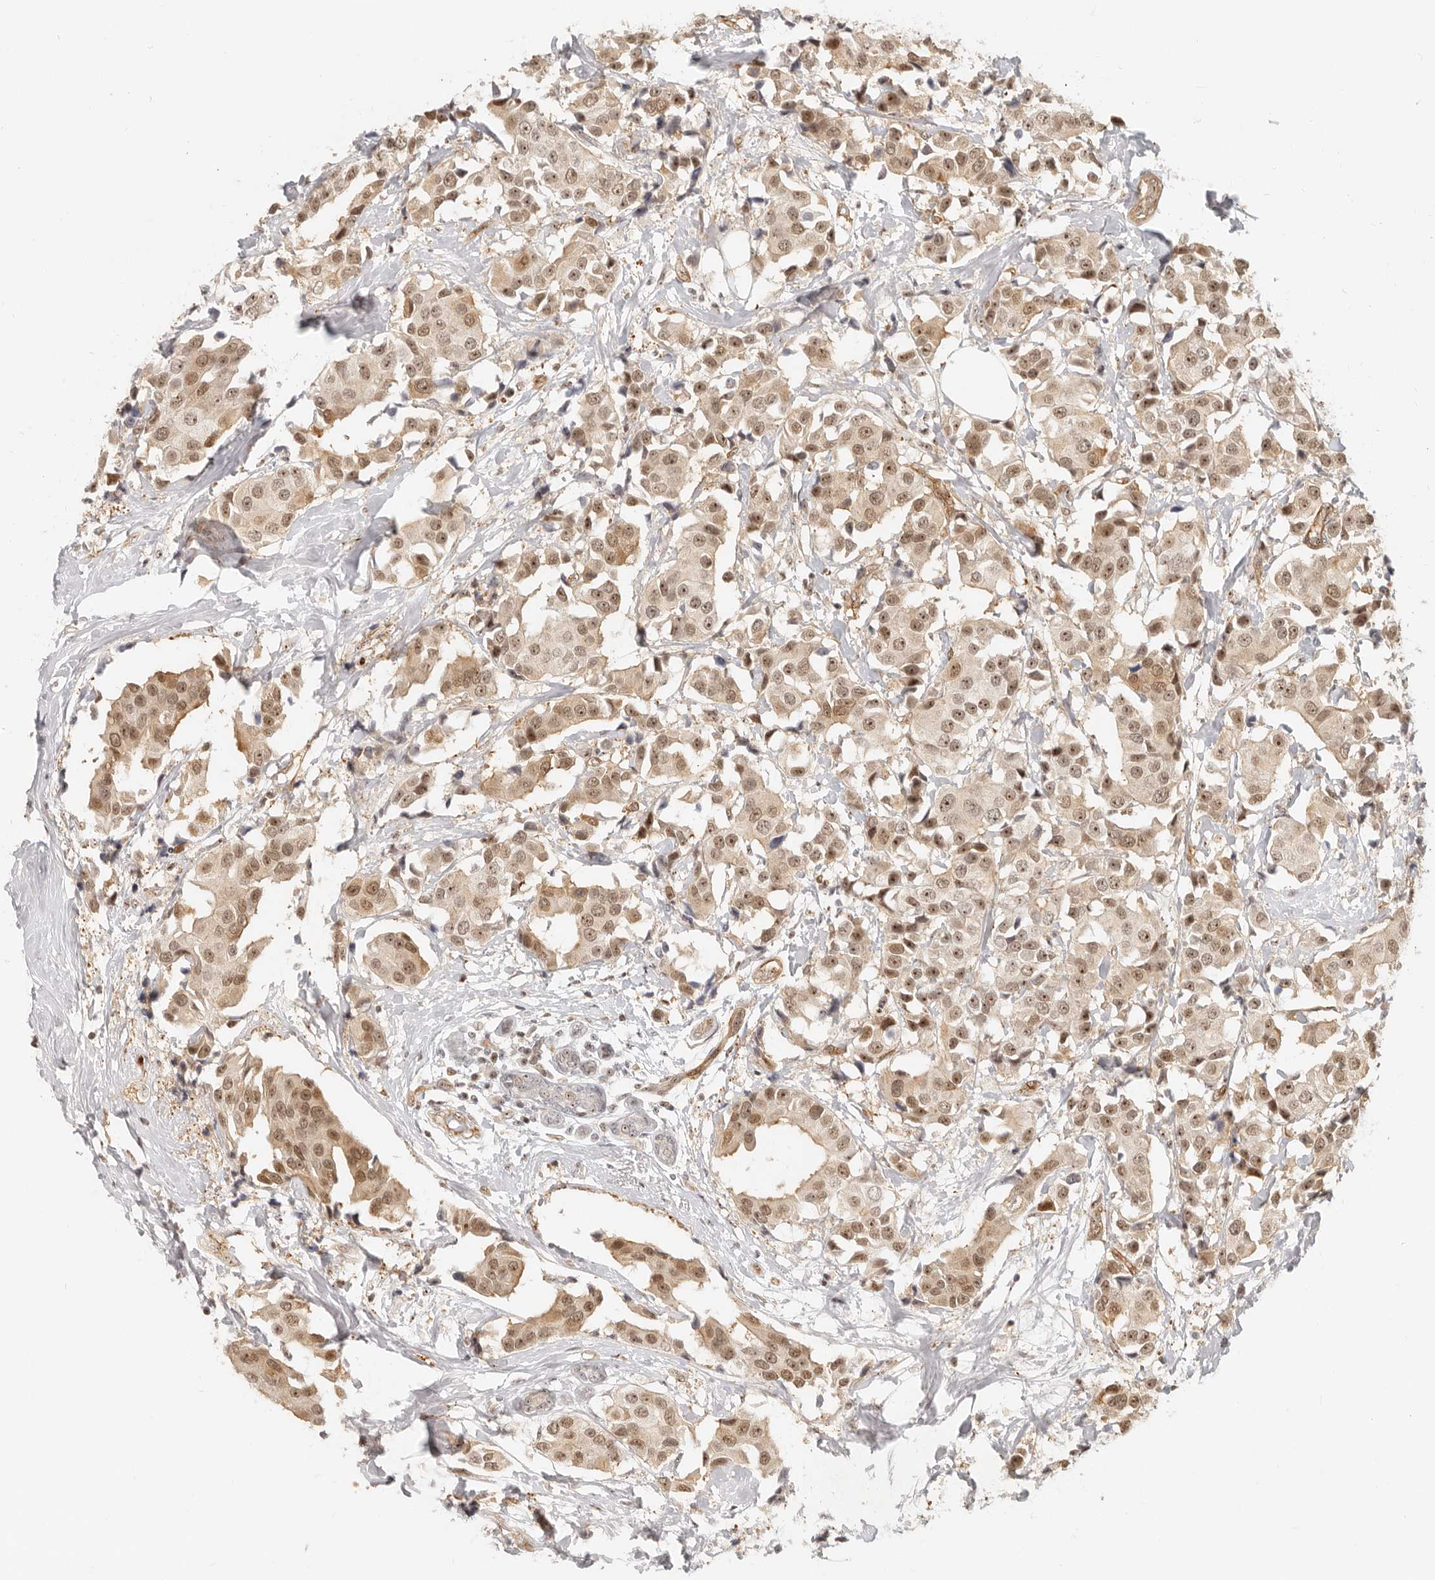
{"staining": {"intensity": "moderate", "quantity": ">75%", "location": "nuclear"}, "tissue": "breast cancer", "cell_type": "Tumor cells", "image_type": "cancer", "snomed": [{"axis": "morphology", "description": "Normal tissue, NOS"}, {"axis": "morphology", "description": "Duct carcinoma"}, {"axis": "topography", "description": "Breast"}], "caption": "Protein positivity by immunohistochemistry shows moderate nuclear positivity in approximately >75% of tumor cells in breast infiltrating ductal carcinoma.", "gene": "BAP1", "patient": {"sex": "female", "age": 39}}